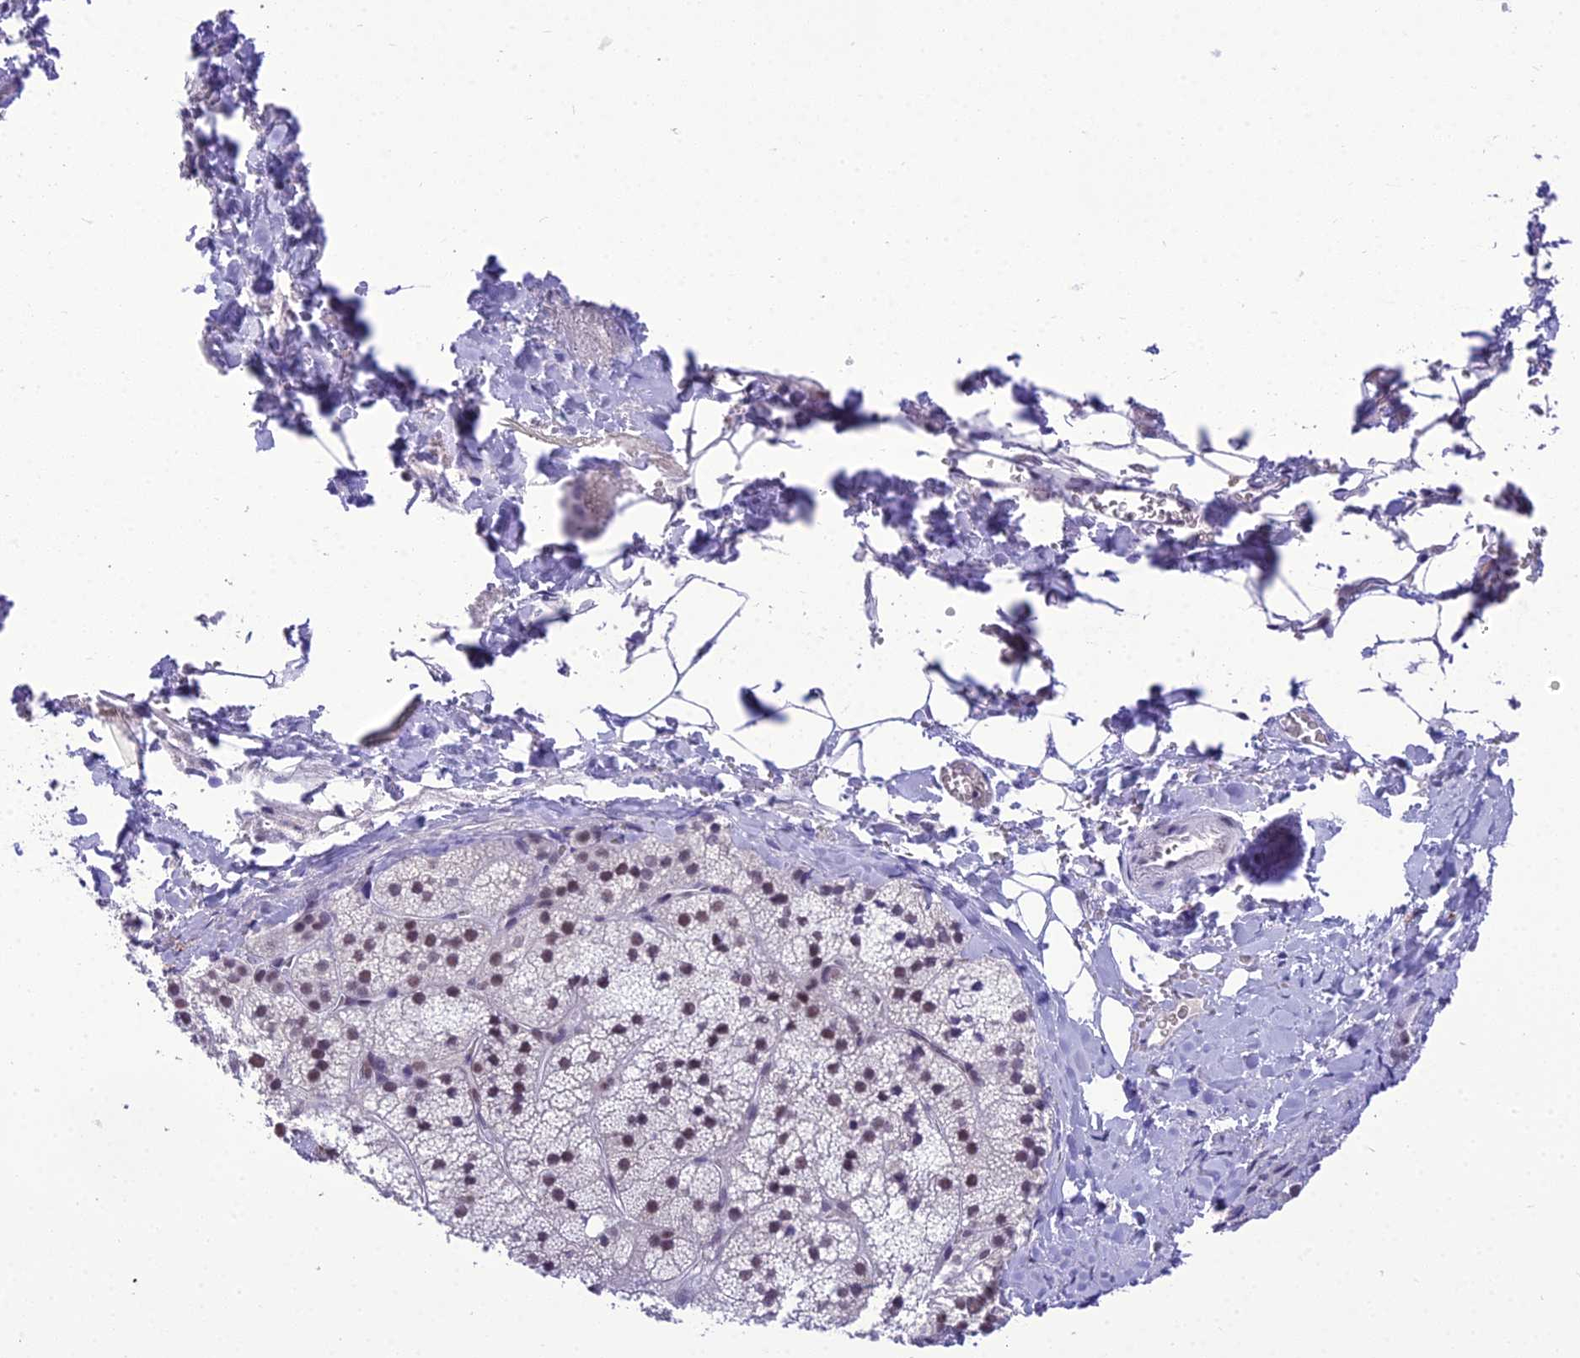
{"staining": {"intensity": "weak", "quantity": "<25%", "location": "nuclear"}, "tissue": "adrenal gland", "cell_type": "Glandular cells", "image_type": "normal", "snomed": [{"axis": "morphology", "description": "Normal tissue, NOS"}, {"axis": "topography", "description": "Adrenal gland"}], "caption": "IHC micrograph of unremarkable adrenal gland: human adrenal gland stained with DAB (3,3'-diaminobenzidine) shows no significant protein positivity in glandular cells.", "gene": "SH3RF3", "patient": {"sex": "female", "age": 44}}